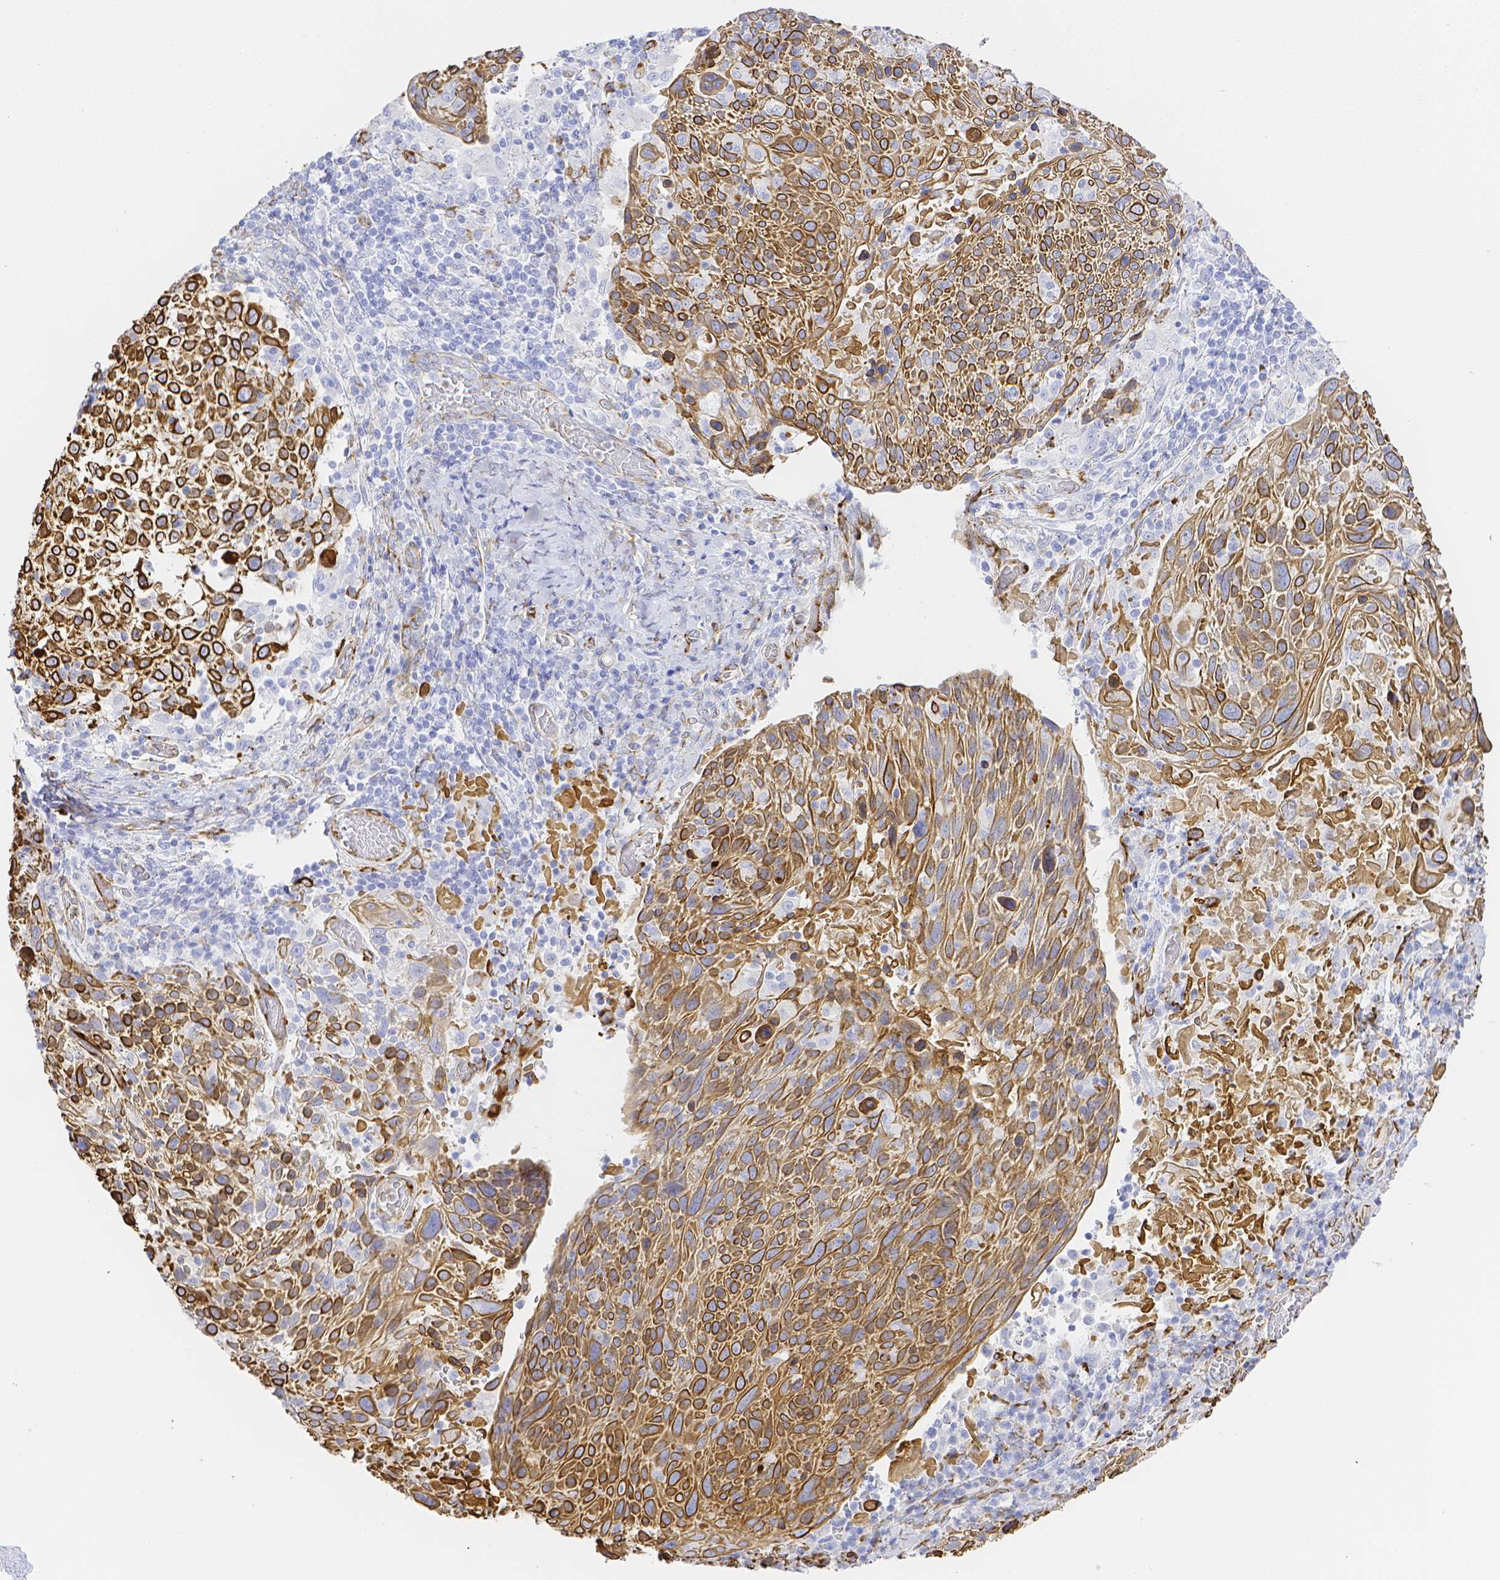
{"staining": {"intensity": "strong", "quantity": ">75%", "location": "cytoplasmic/membranous"}, "tissue": "cervical cancer", "cell_type": "Tumor cells", "image_type": "cancer", "snomed": [{"axis": "morphology", "description": "Squamous cell carcinoma, NOS"}, {"axis": "topography", "description": "Cervix"}], "caption": "Strong cytoplasmic/membranous protein staining is present in approximately >75% of tumor cells in squamous cell carcinoma (cervical).", "gene": "SMURF1", "patient": {"sex": "female", "age": 61}}